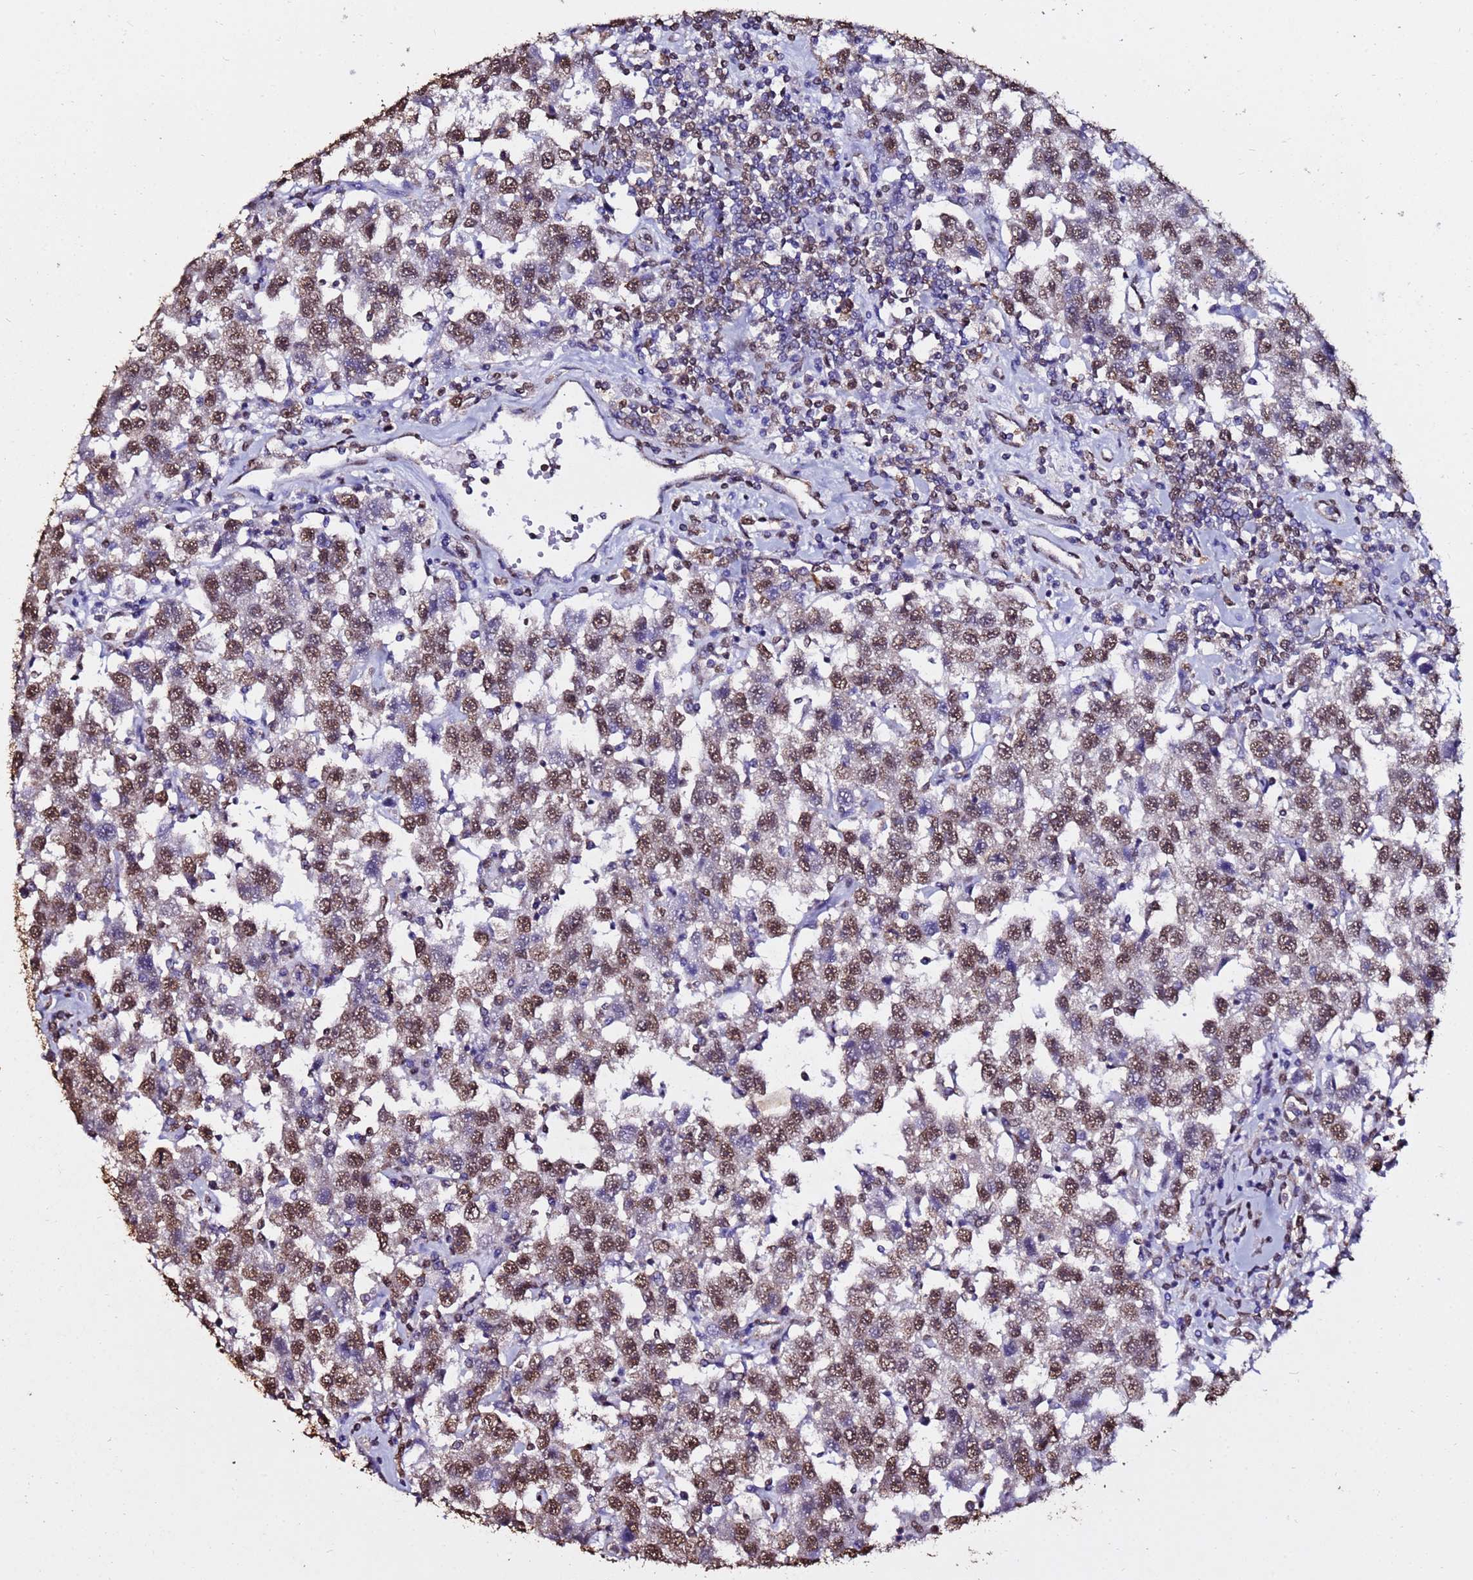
{"staining": {"intensity": "moderate", "quantity": ">75%", "location": "nuclear"}, "tissue": "testis cancer", "cell_type": "Tumor cells", "image_type": "cancer", "snomed": [{"axis": "morphology", "description": "Seminoma, NOS"}, {"axis": "topography", "description": "Testis"}], "caption": "A micrograph showing moderate nuclear expression in approximately >75% of tumor cells in testis cancer, as visualized by brown immunohistochemical staining.", "gene": "TRIP6", "patient": {"sex": "male", "age": 41}}